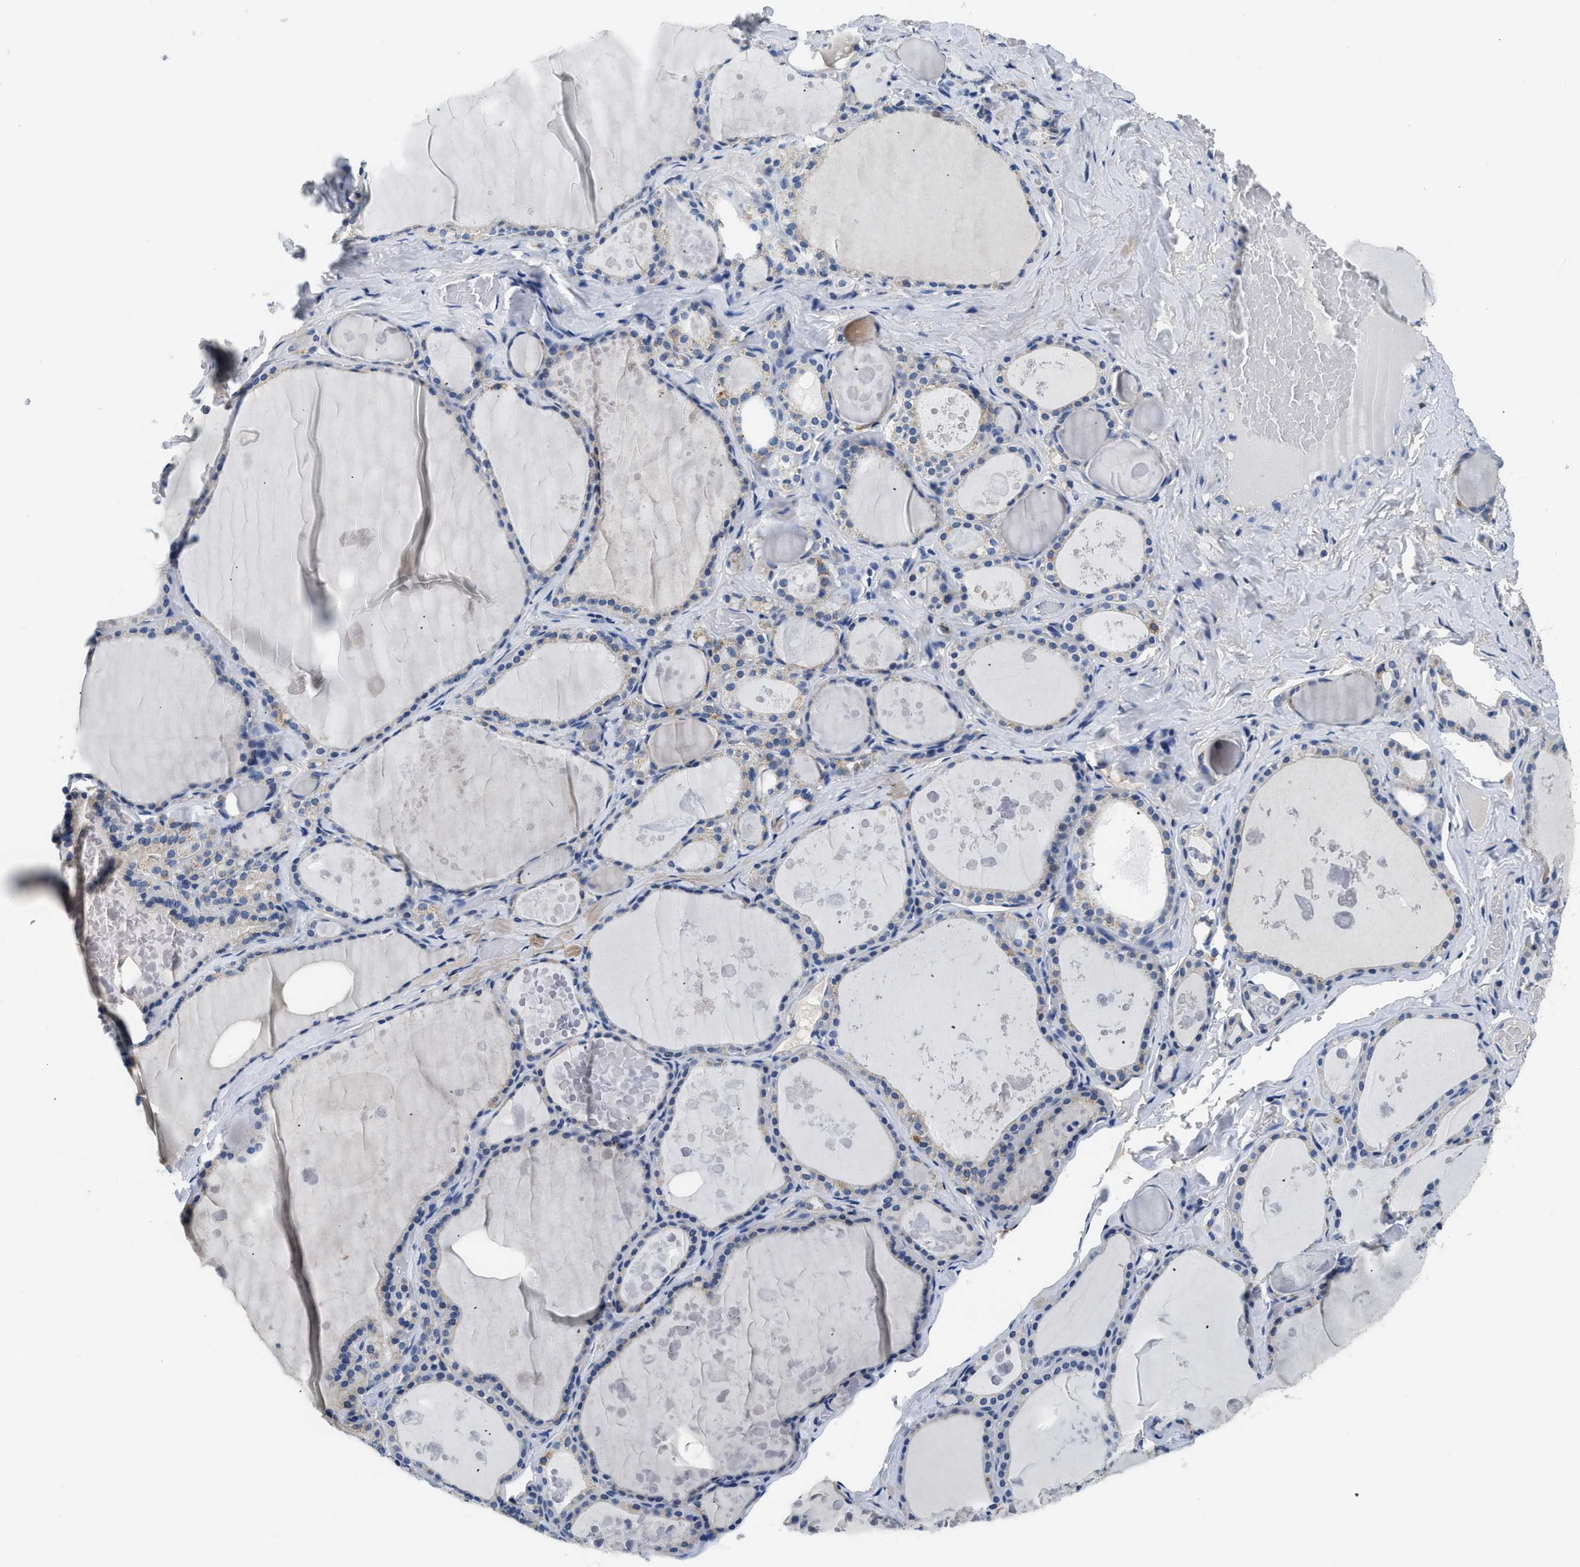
{"staining": {"intensity": "moderate", "quantity": "<25%", "location": "cytoplasmic/membranous"}, "tissue": "thyroid gland", "cell_type": "Glandular cells", "image_type": "normal", "snomed": [{"axis": "morphology", "description": "Normal tissue, NOS"}, {"axis": "topography", "description": "Thyroid gland"}], "caption": "An image showing moderate cytoplasmic/membranous expression in about <25% of glandular cells in normal thyroid gland, as visualized by brown immunohistochemical staining.", "gene": "PCK2", "patient": {"sex": "male", "age": 56}}